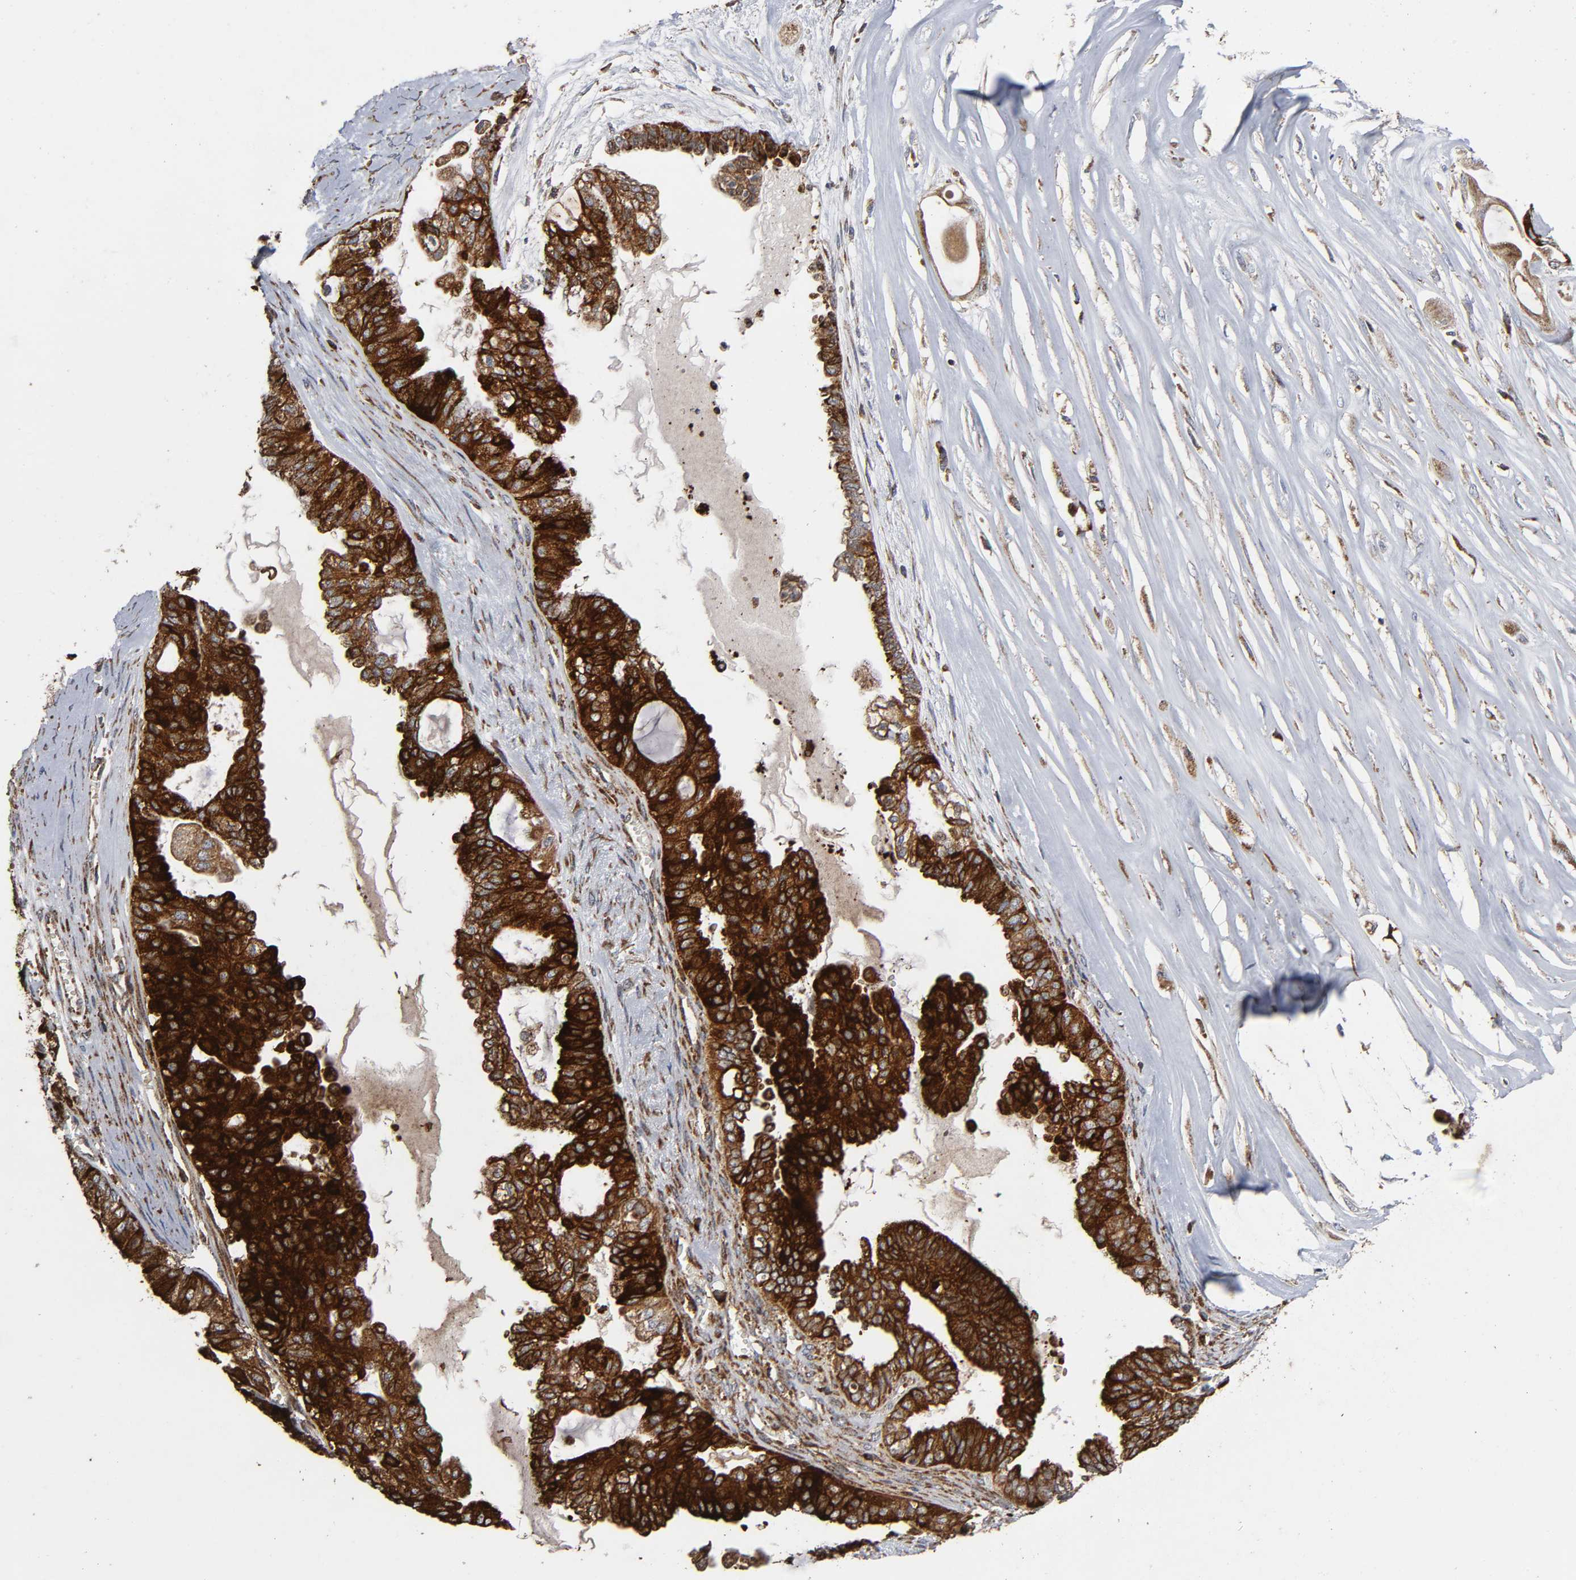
{"staining": {"intensity": "strong", "quantity": ">75%", "location": "cytoplasmic/membranous"}, "tissue": "ovarian cancer", "cell_type": "Tumor cells", "image_type": "cancer", "snomed": [{"axis": "morphology", "description": "Carcinoma, NOS"}, {"axis": "morphology", "description": "Carcinoma, endometroid"}, {"axis": "topography", "description": "Ovary"}], "caption": "Ovarian endometroid carcinoma stained for a protein reveals strong cytoplasmic/membranous positivity in tumor cells. Nuclei are stained in blue.", "gene": "MAP3K1", "patient": {"sex": "female", "age": 50}}